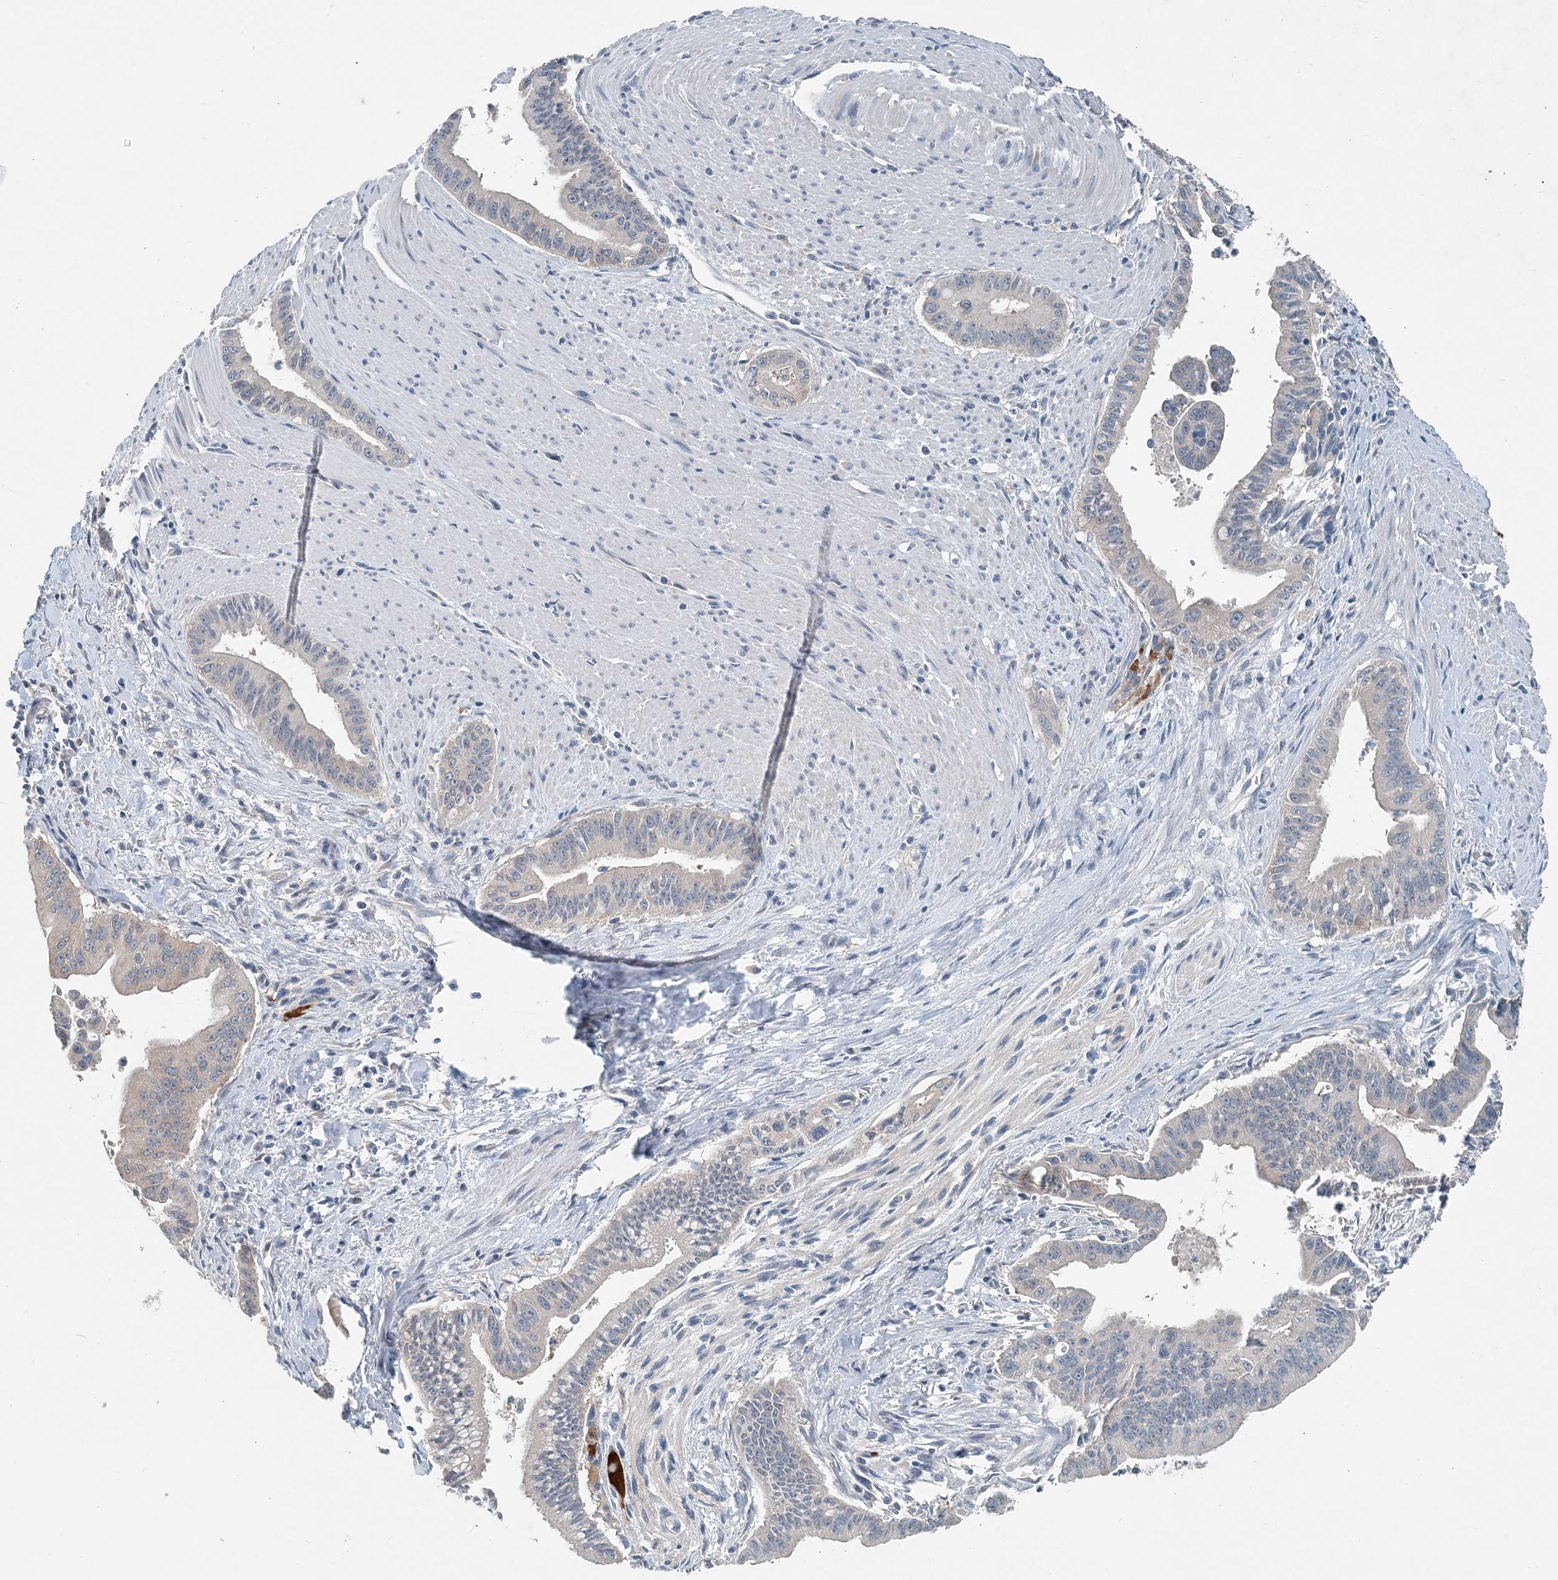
{"staining": {"intensity": "negative", "quantity": "none", "location": "none"}, "tissue": "pancreatic cancer", "cell_type": "Tumor cells", "image_type": "cancer", "snomed": [{"axis": "morphology", "description": "Adenocarcinoma, NOS"}, {"axis": "topography", "description": "Pancreas"}], "caption": "The micrograph displays no significant positivity in tumor cells of pancreatic cancer. (DAB (3,3'-diaminobenzidine) immunohistochemistry, high magnification).", "gene": "EEF1A2", "patient": {"sex": "male", "age": 70}}